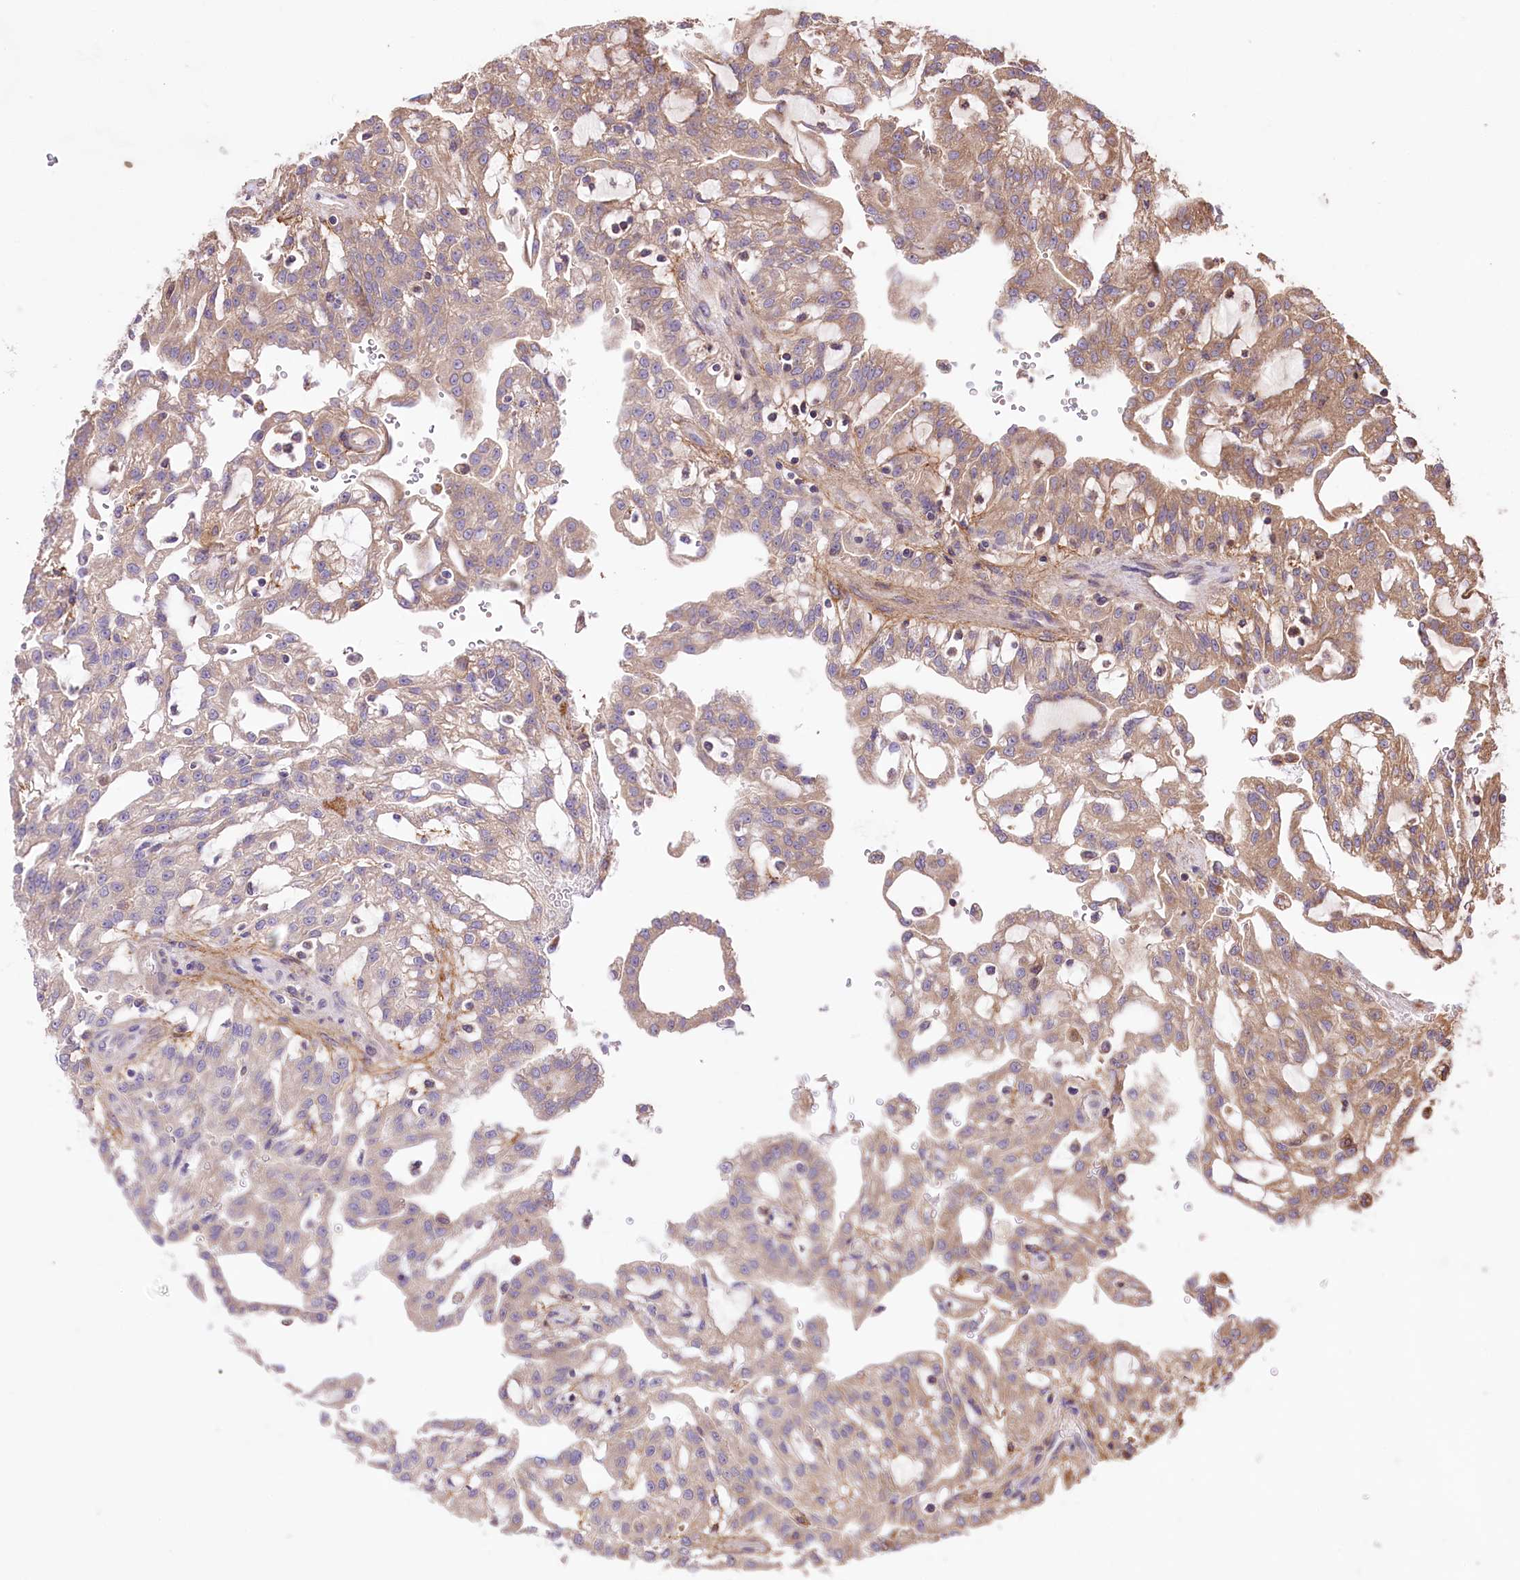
{"staining": {"intensity": "moderate", "quantity": "25%-75%", "location": "cytoplasmic/membranous"}, "tissue": "renal cancer", "cell_type": "Tumor cells", "image_type": "cancer", "snomed": [{"axis": "morphology", "description": "Adenocarcinoma, NOS"}, {"axis": "topography", "description": "Kidney"}], "caption": "IHC (DAB (3,3'-diaminobenzidine)) staining of human renal cancer (adenocarcinoma) reveals moderate cytoplasmic/membranous protein expression in approximately 25%-75% of tumor cells.", "gene": "WWC1", "patient": {"sex": "male", "age": 63}}